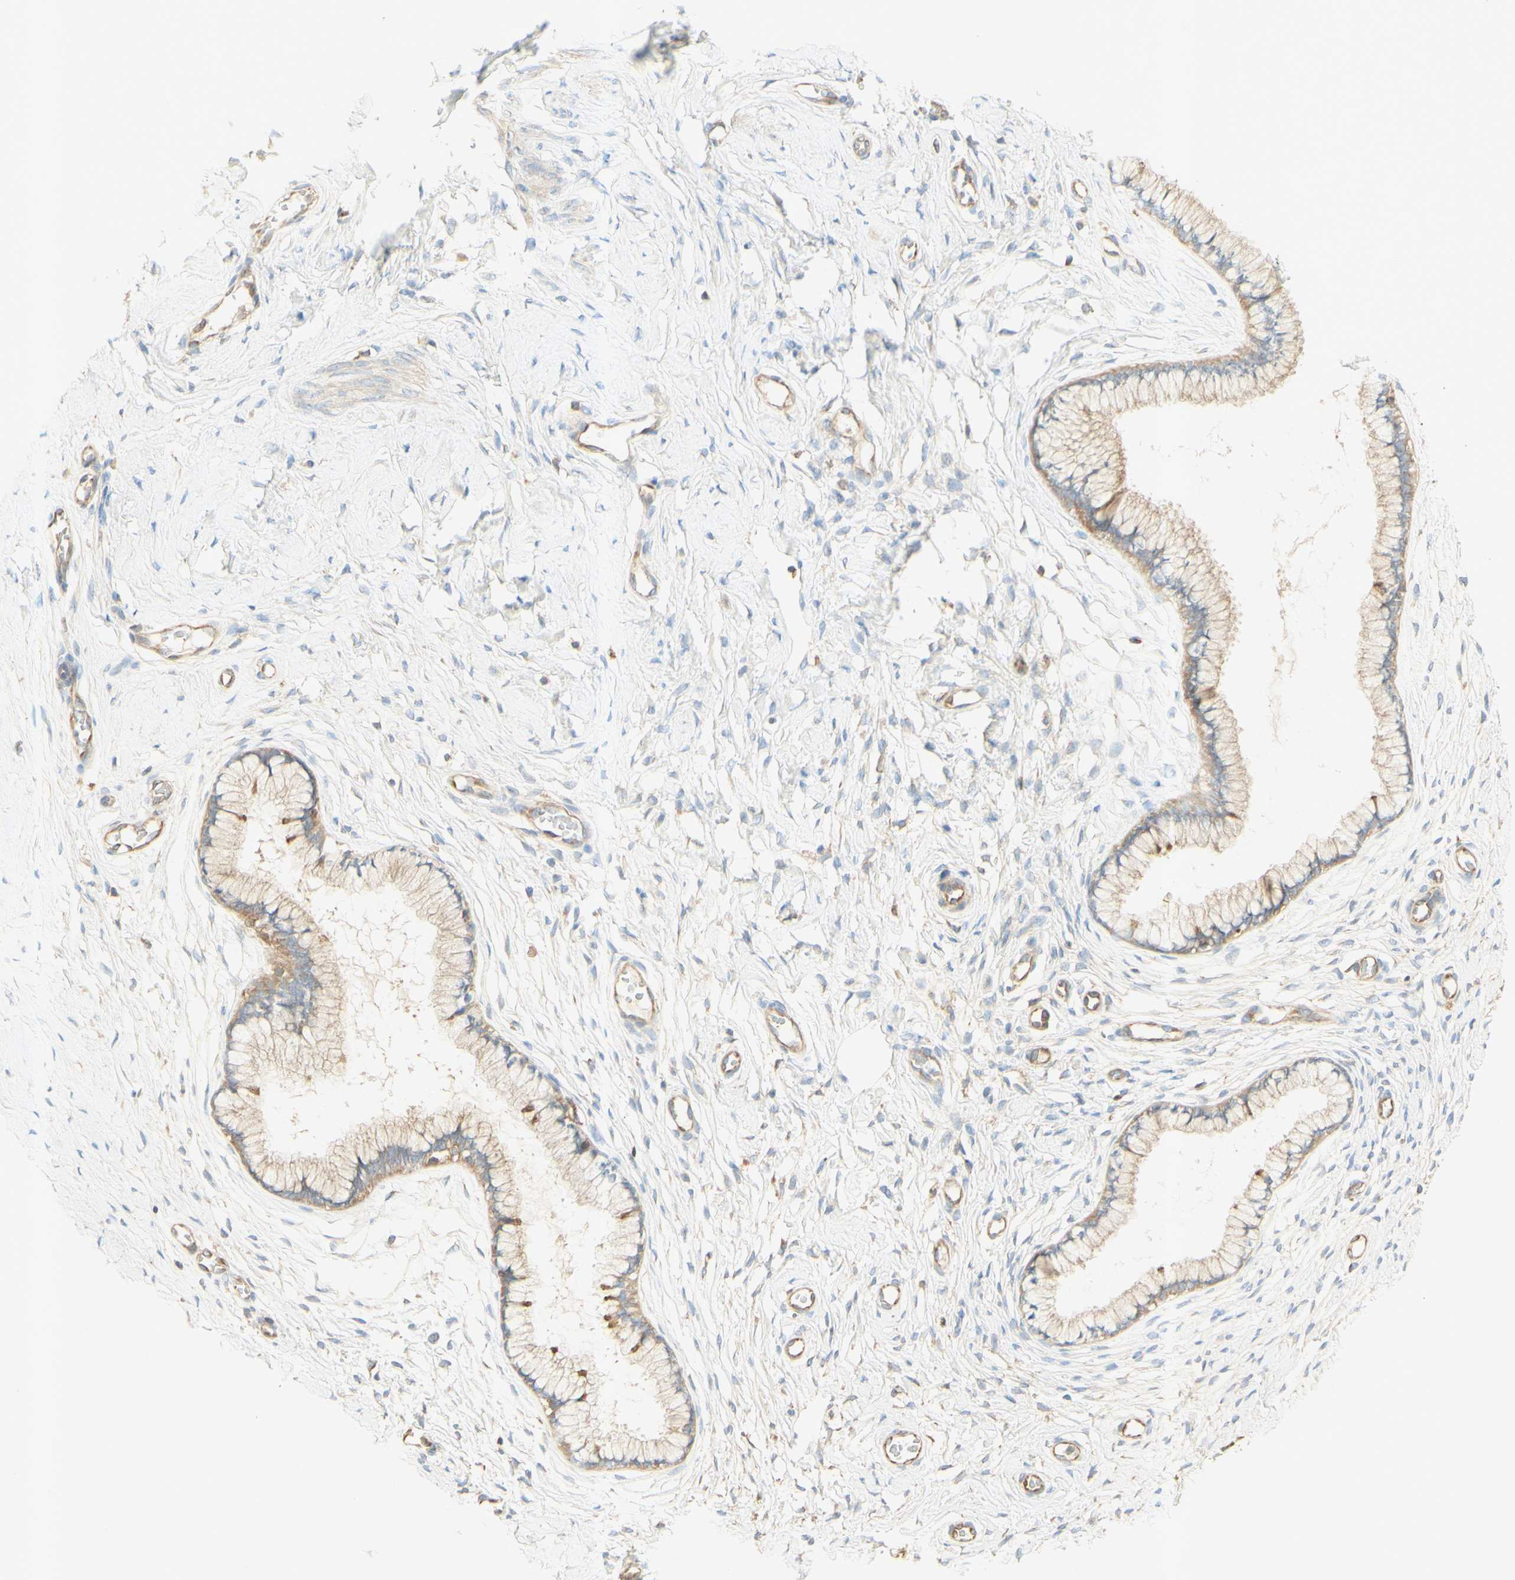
{"staining": {"intensity": "moderate", "quantity": "25%-75%", "location": "cytoplasmic/membranous"}, "tissue": "cervix", "cell_type": "Glandular cells", "image_type": "normal", "snomed": [{"axis": "morphology", "description": "Normal tissue, NOS"}, {"axis": "topography", "description": "Cervix"}], "caption": "Immunohistochemical staining of unremarkable cervix exhibits moderate cytoplasmic/membranous protein staining in about 25%-75% of glandular cells.", "gene": "IKBKG", "patient": {"sex": "female", "age": 65}}